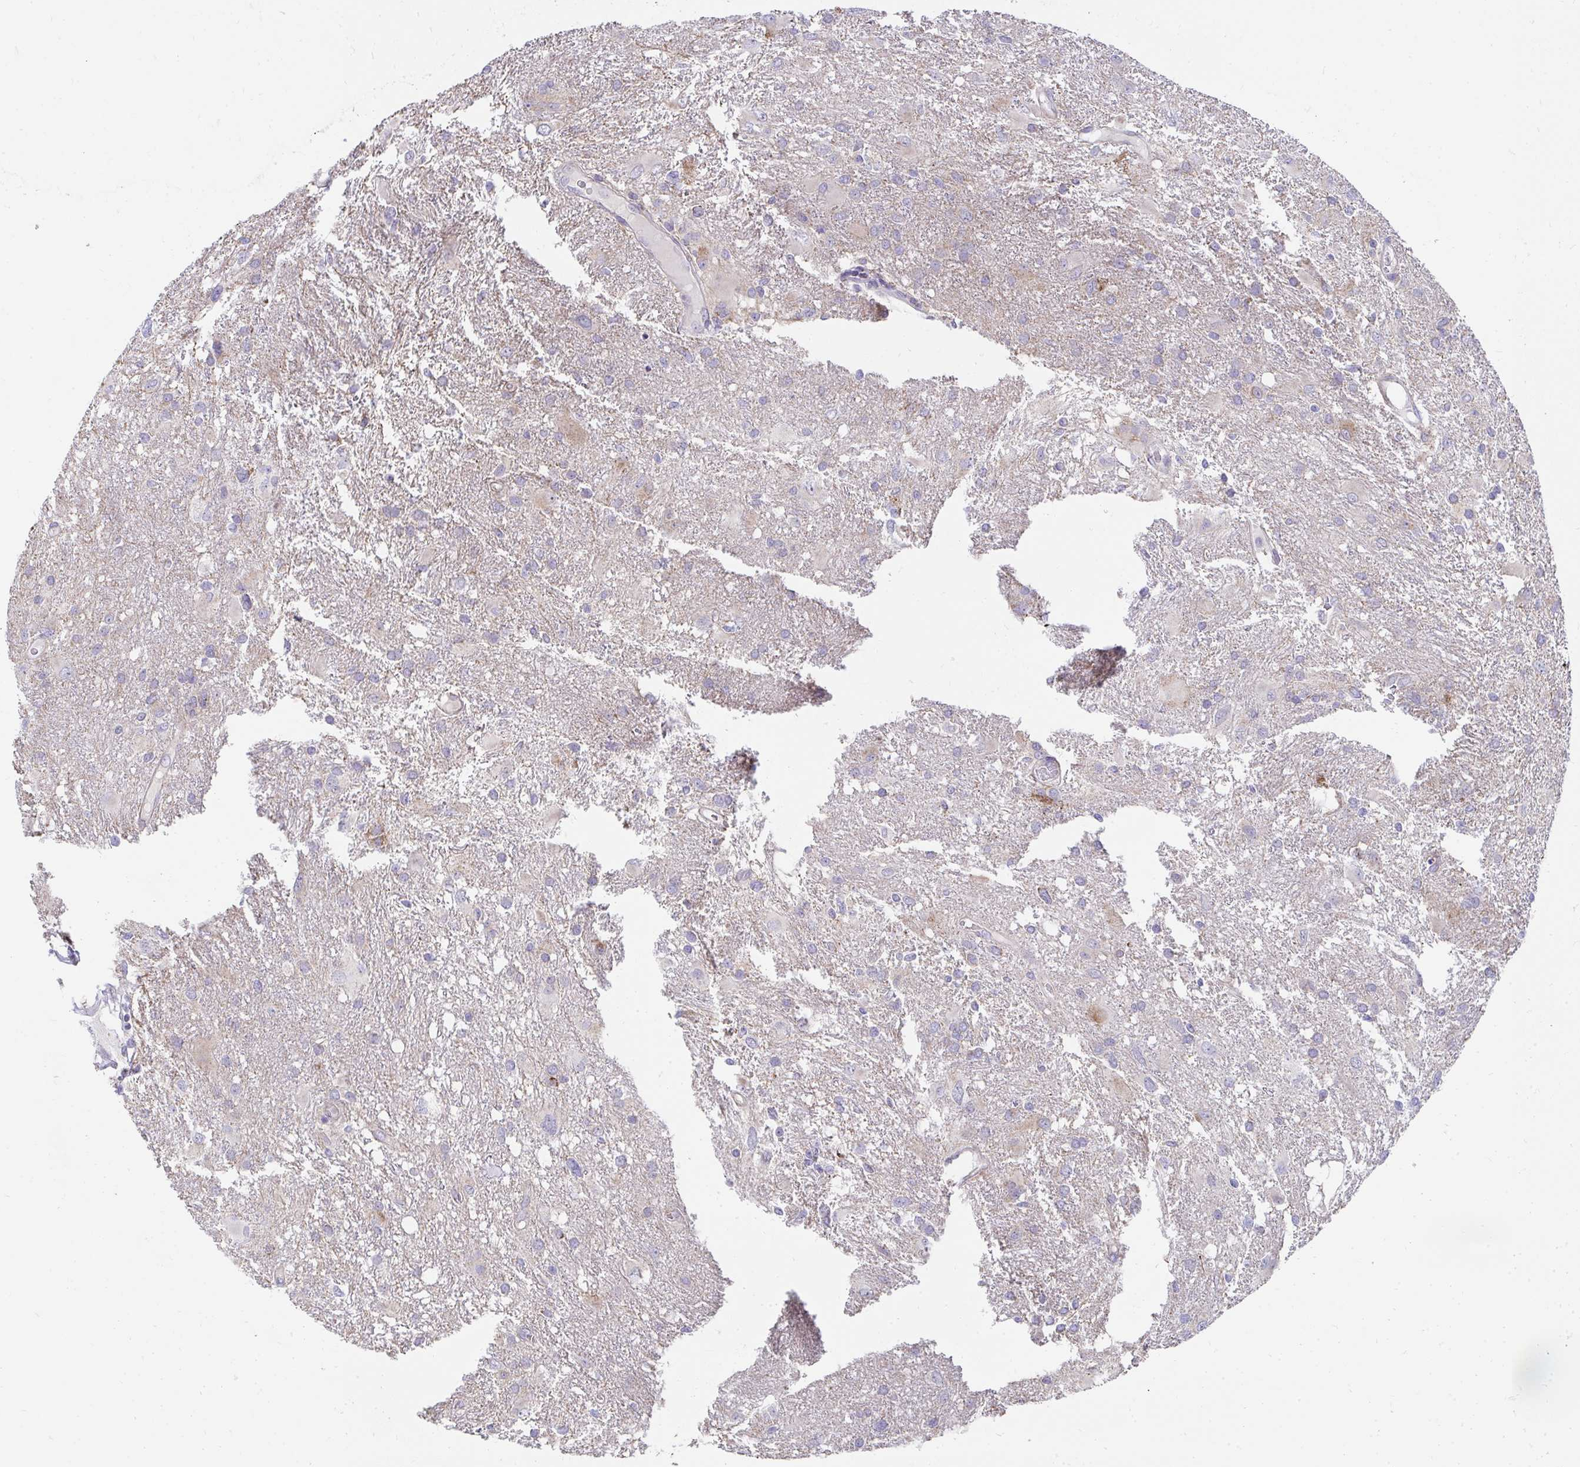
{"staining": {"intensity": "weak", "quantity": "<25%", "location": "cytoplasmic/membranous"}, "tissue": "glioma", "cell_type": "Tumor cells", "image_type": "cancer", "snomed": [{"axis": "morphology", "description": "Glioma, malignant, High grade"}, {"axis": "topography", "description": "Brain"}], "caption": "A micrograph of glioma stained for a protein demonstrates no brown staining in tumor cells.", "gene": "PRRG3", "patient": {"sex": "male", "age": 53}}